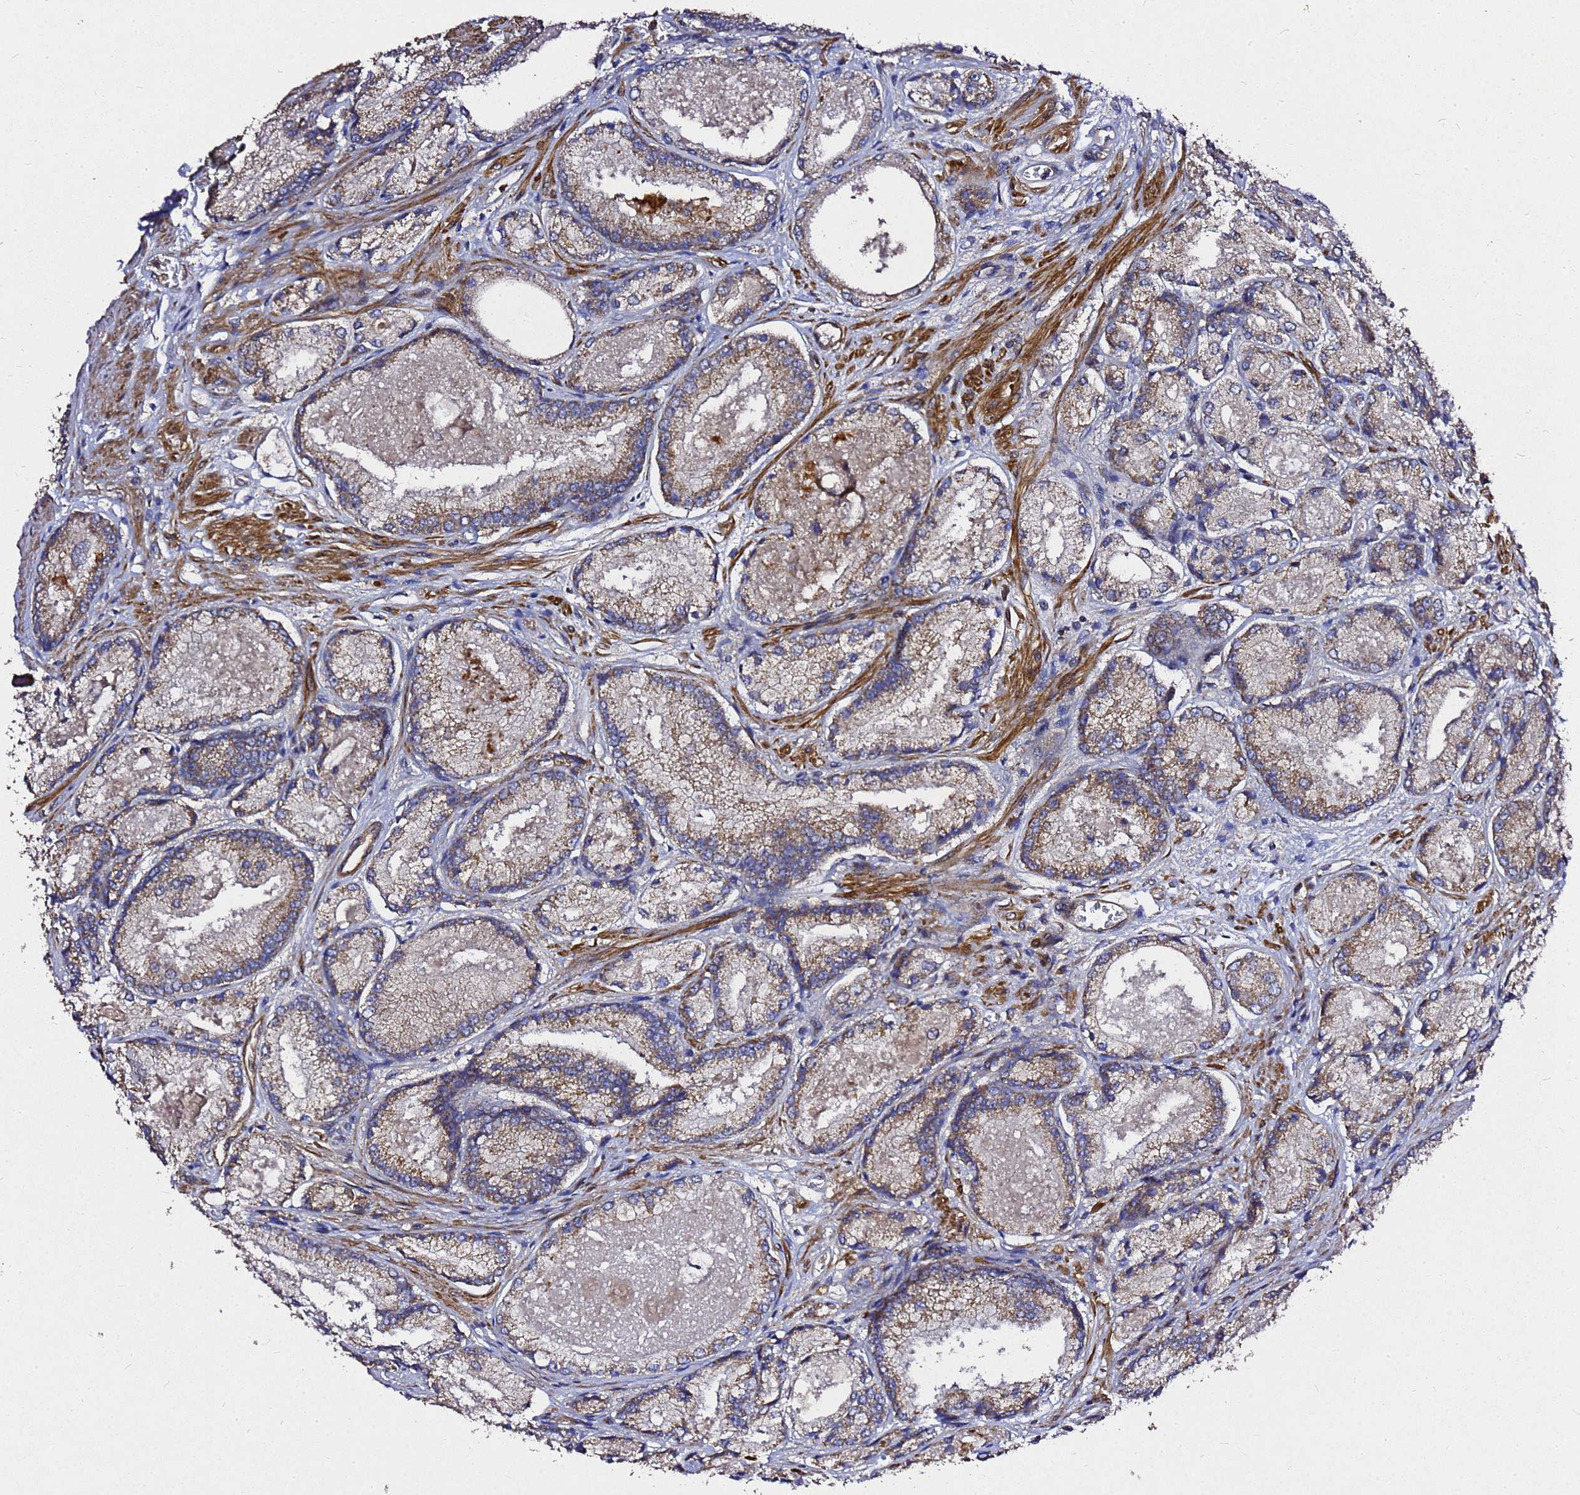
{"staining": {"intensity": "moderate", "quantity": ">75%", "location": "cytoplasmic/membranous"}, "tissue": "prostate cancer", "cell_type": "Tumor cells", "image_type": "cancer", "snomed": [{"axis": "morphology", "description": "Adenocarcinoma, Low grade"}, {"axis": "topography", "description": "Prostate"}], "caption": "Immunohistochemical staining of low-grade adenocarcinoma (prostate) demonstrates moderate cytoplasmic/membranous protein expression in about >75% of tumor cells. (Stains: DAB in brown, nuclei in blue, Microscopy: brightfield microscopy at high magnification).", "gene": "RSPRY1", "patient": {"sex": "male", "age": 74}}